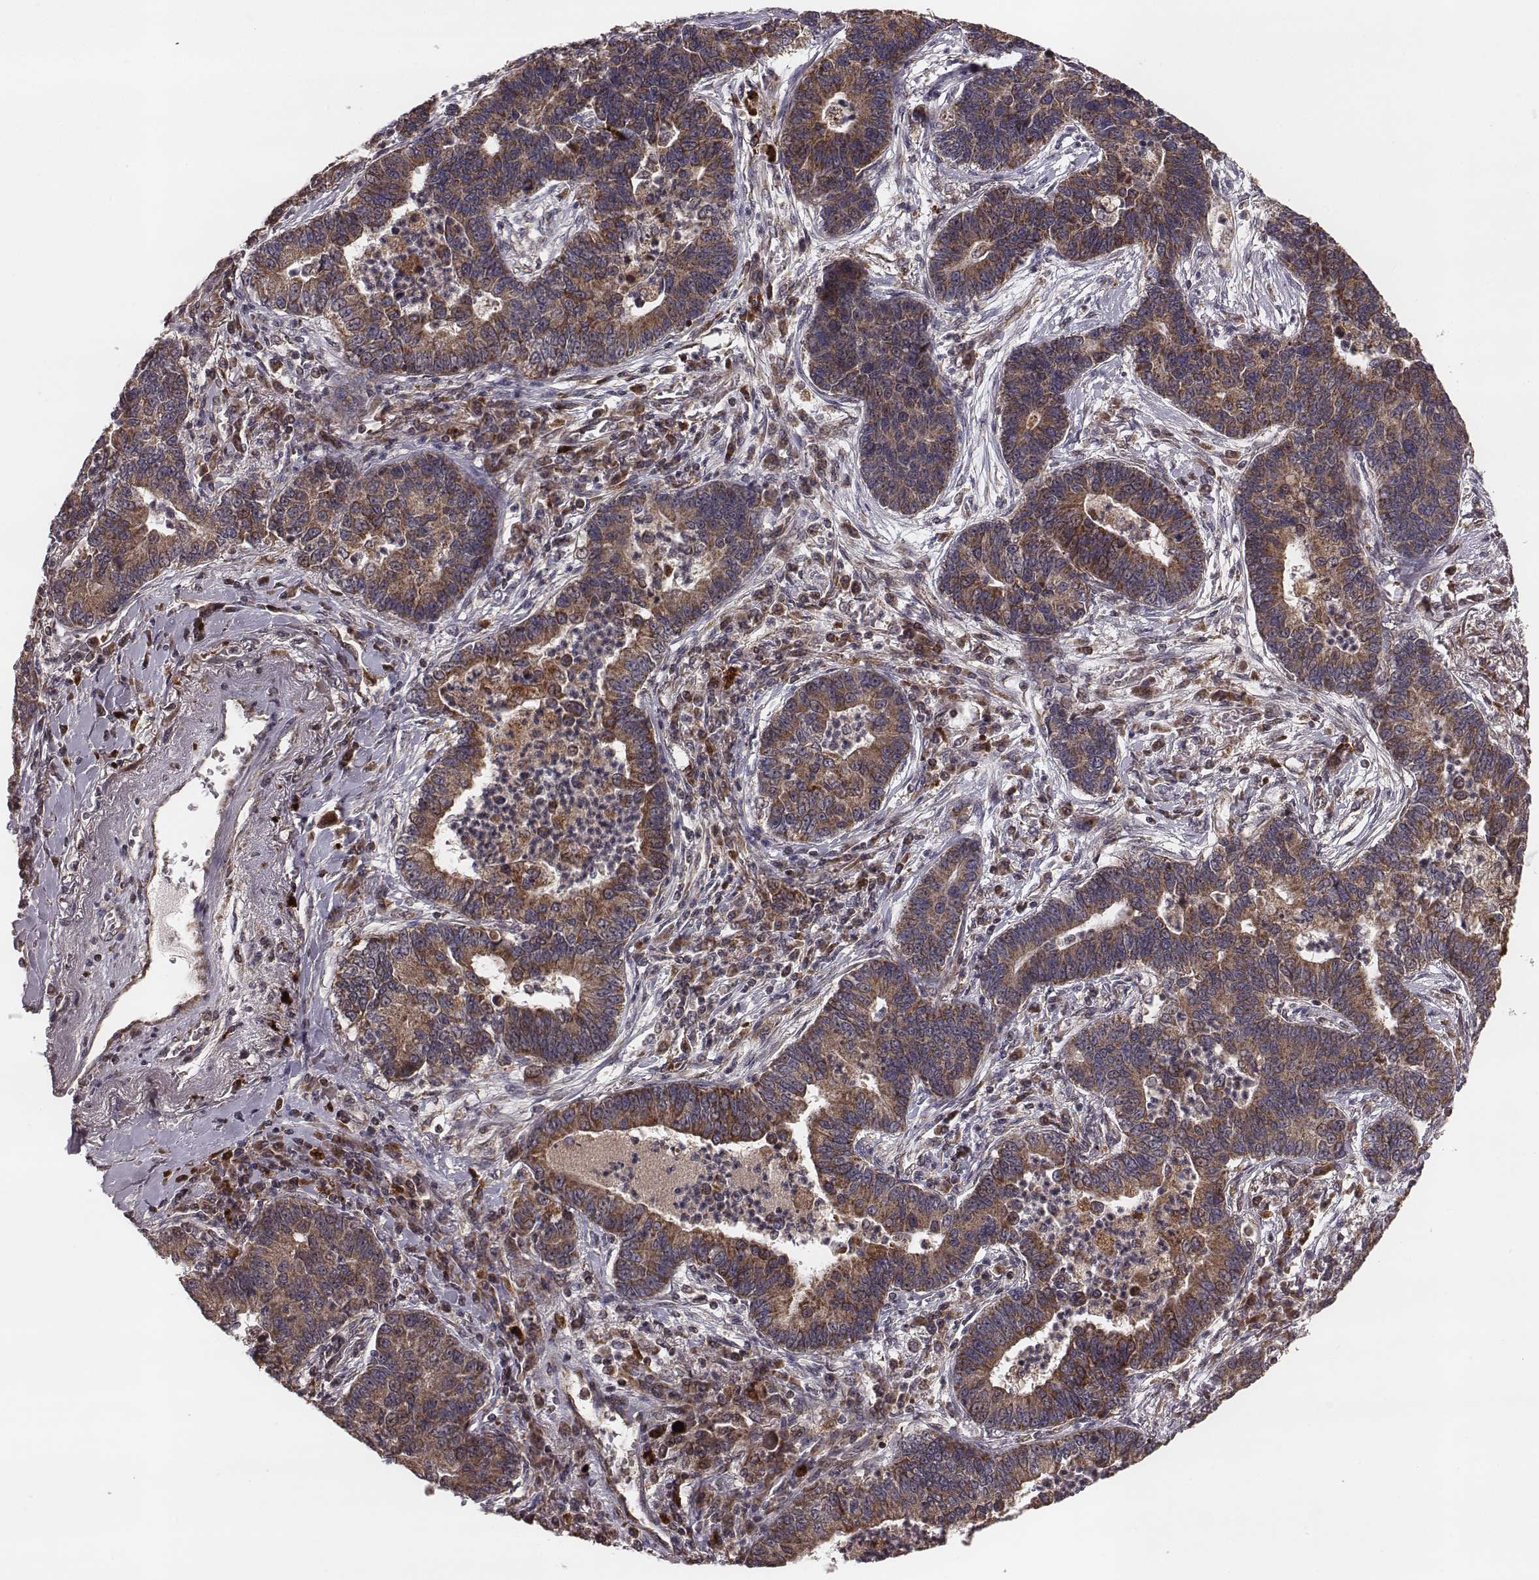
{"staining": {"intensity": "moderate", "quantity": ">75%", "location": "cytoplasmic/membranous"}, "tissue": "lung cancer", "cell_type": "Tumor cells", "image_type": "cancer", "snomed": [{"axis": "morphology", "description": "Adenocarcinoma, NOS"}, {"axis": "topography", "description": "Lung"}], "caption": "This is an image of IHC staining of lung cancer (adenocarcinoma), which shows moderate positivity in the cytoplasmic/membranous of tumor cells.", "gene": "ZDHHC21", "patient": {"sex": "female", "age": 57}}